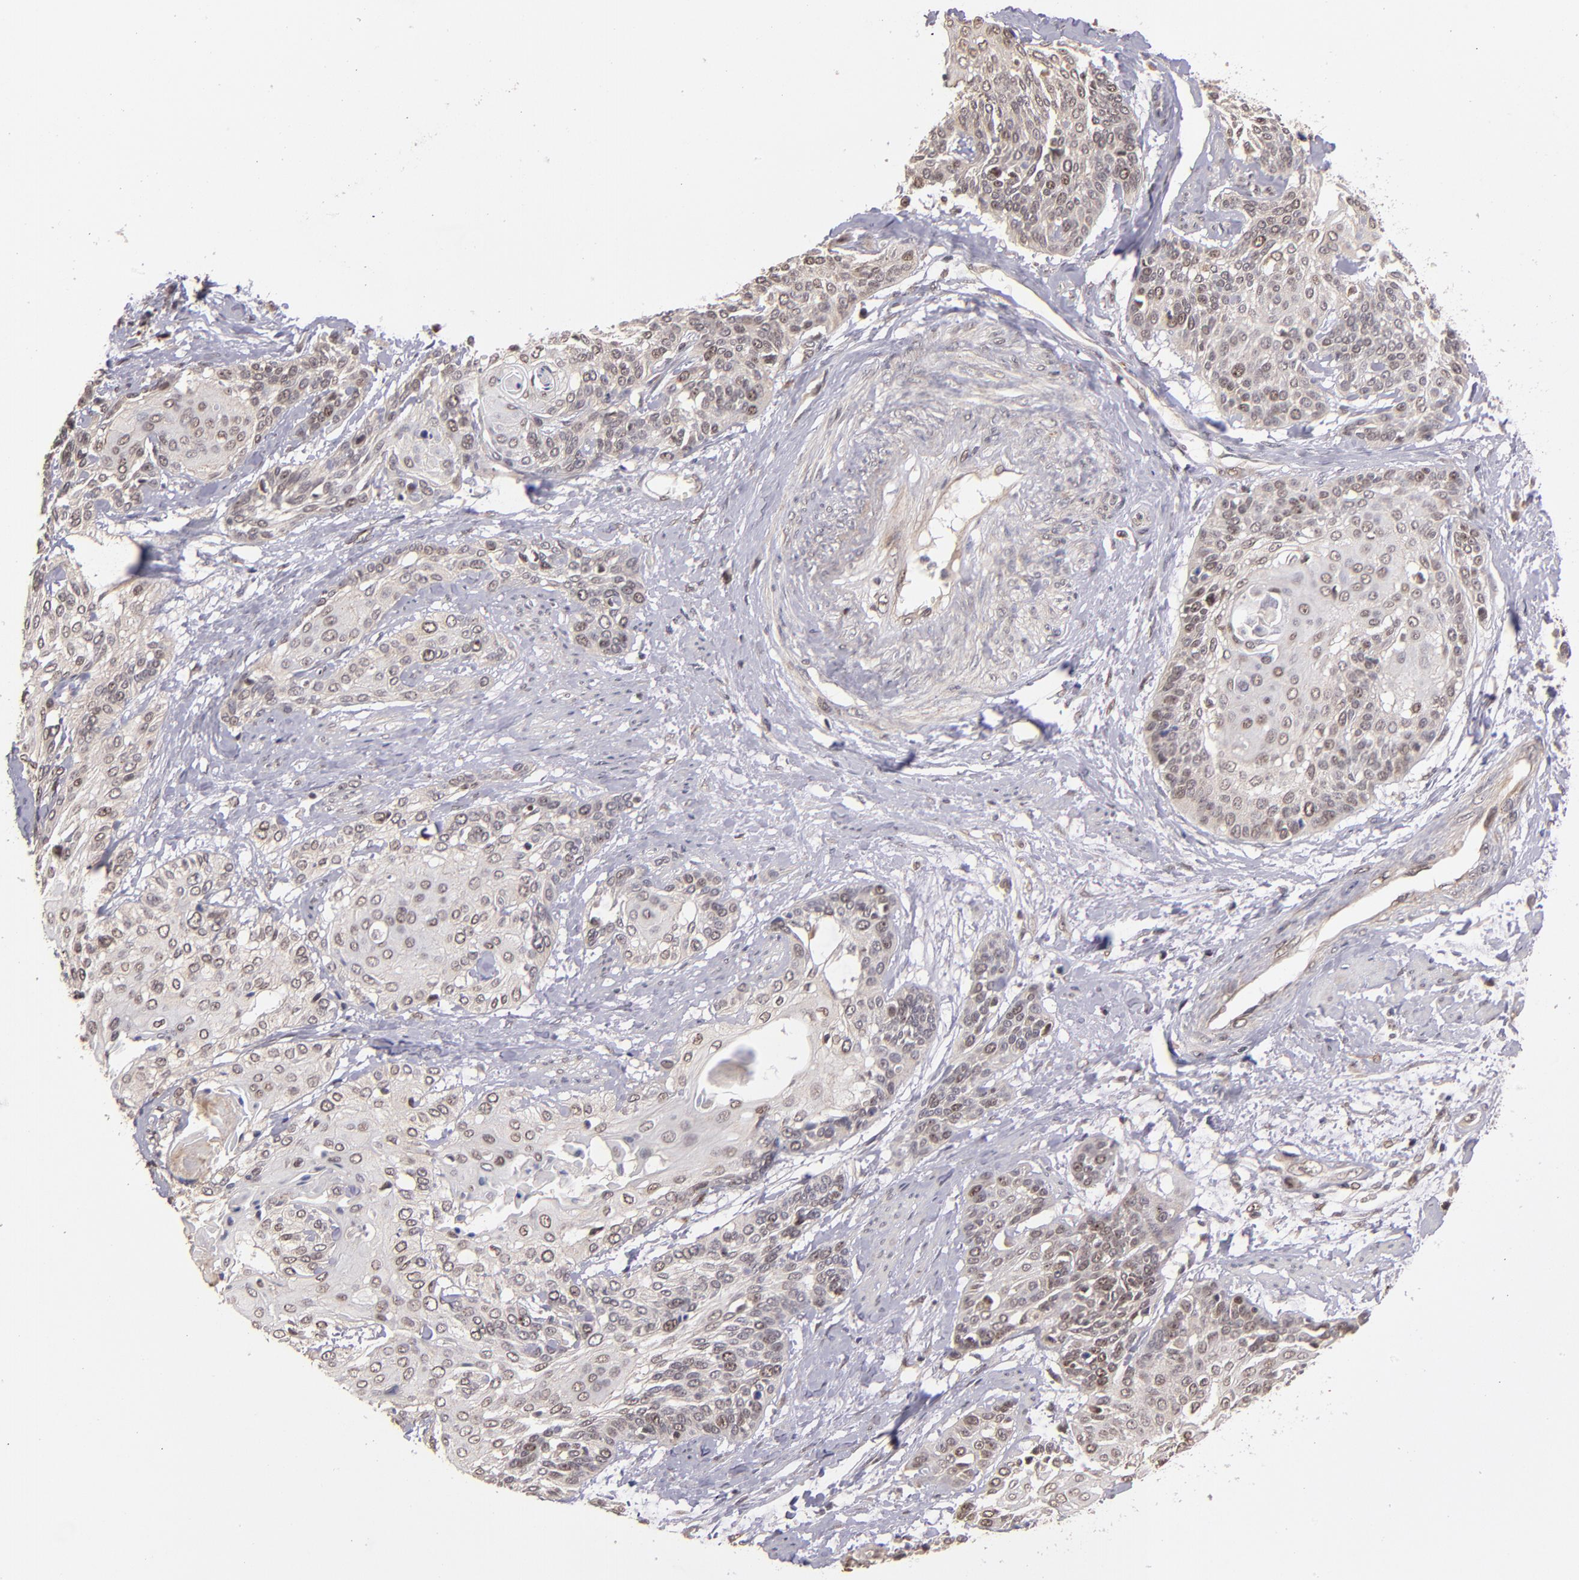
{"staining": {"intensity": "weak", "quantity": ">75%", "location": "nuclear"}, "tissue": "cervical cancer", "cell_type": "Tumor cells", "image_type": "cancer", "snomed": [{"axis": "morphology", "description": "Squamous cell carcinoma, NOS"}, {"axis": "topography", "description": "Cervix"}], "caption": "Human cervical cancer stained with a brown dye shows weak nuclear positive positivity in about >75% of tumor cells.", "gene": "ABHD12B", "patient": {"sex": "female", "age": 57}}